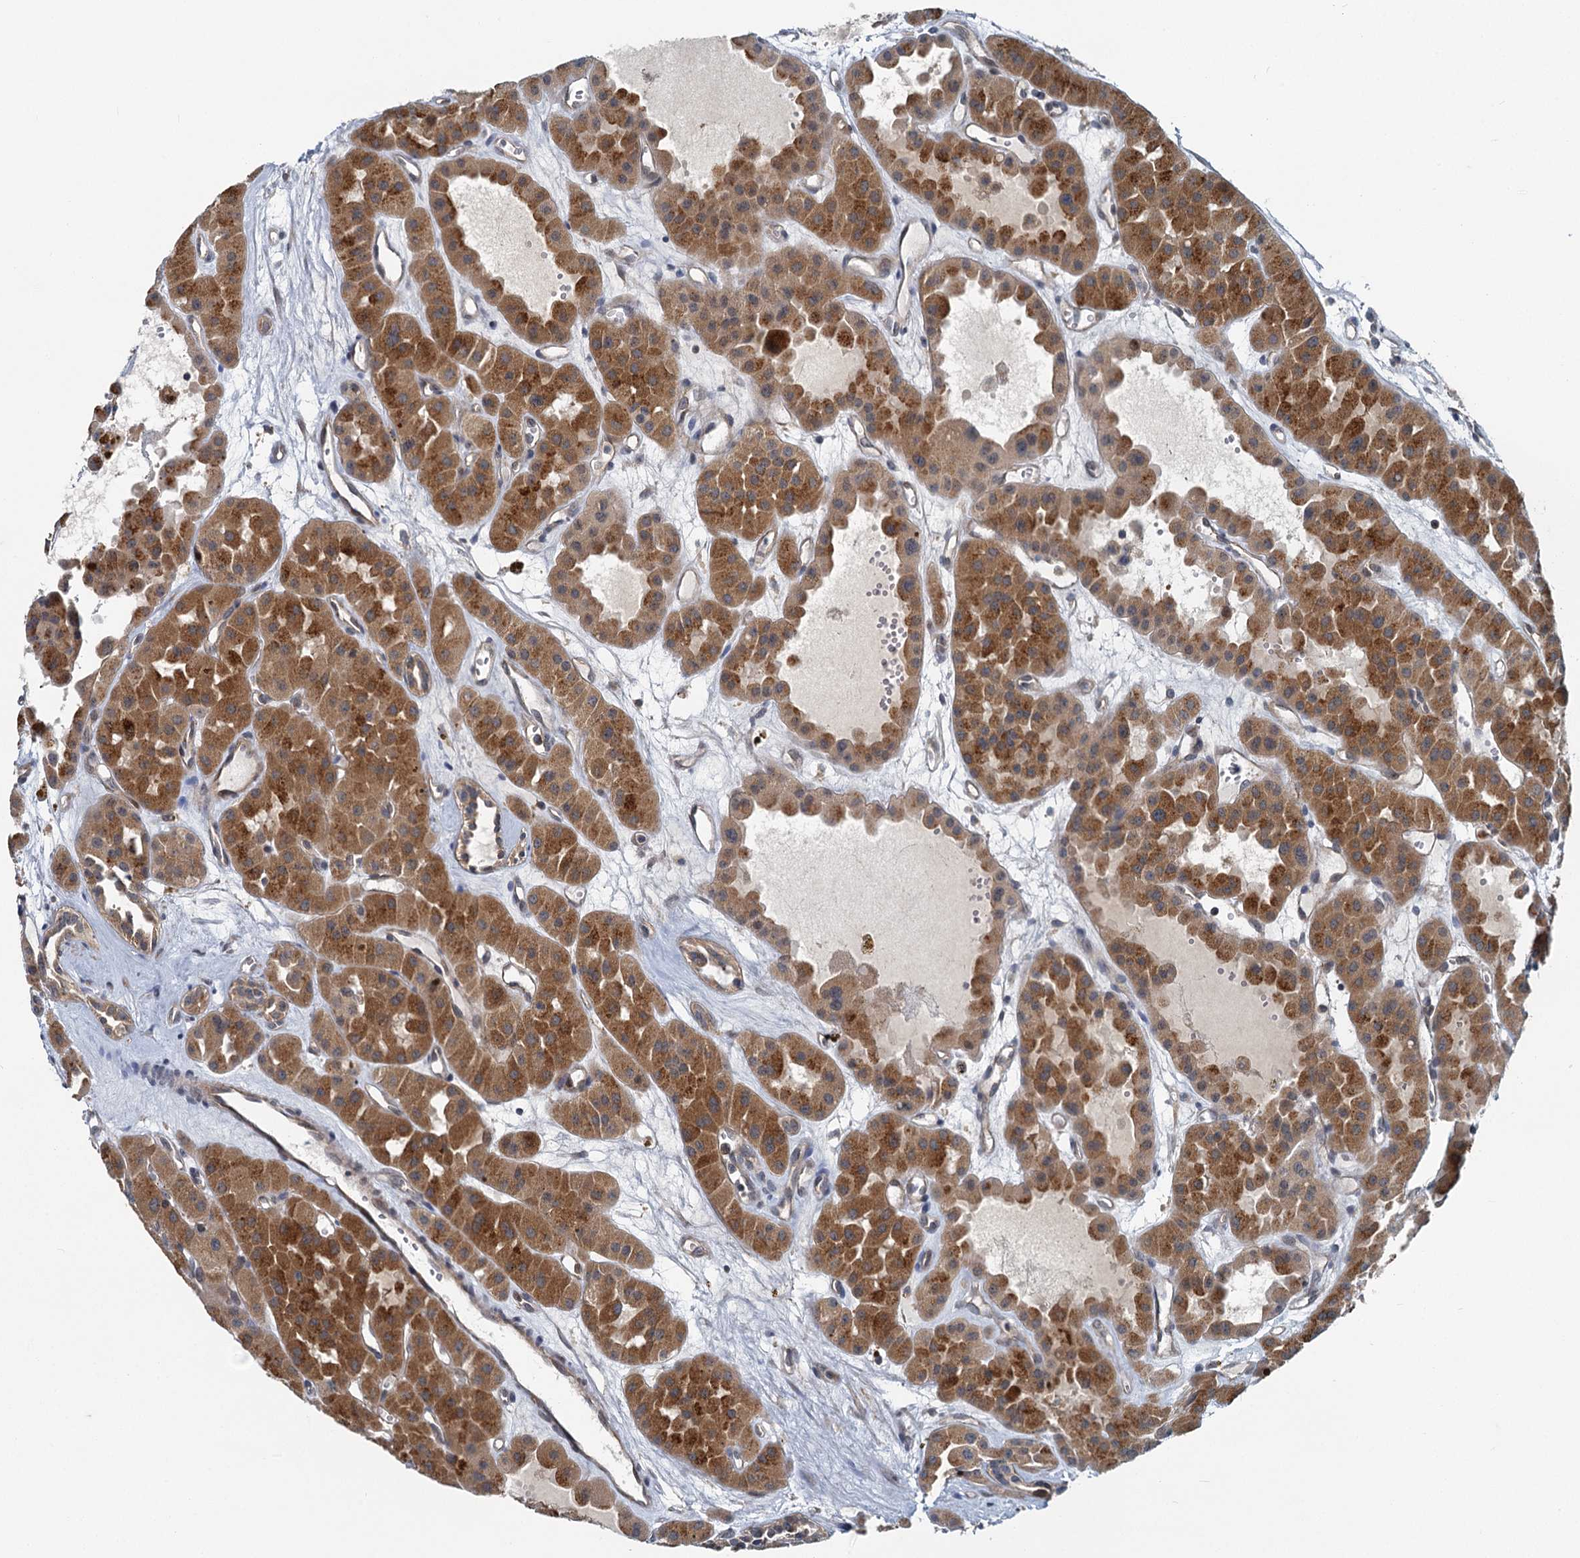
{"staining": {"intensity": "strong", "quantity": ">75%", "location": "cytoplasmic/membranous"}, "tissue": "renal cancer", "cell_type": "Tumor cells", "image_type": "cancer", "snomed": [{"axis": "morphology", "description": "Carcinoma, NOS"}, {"axis": "topography", "description": "Kidney"}], "caption": "Renal carcinoma stained with a brown dye displays strong cytoplasmic/membranous positive staining in about >75% of tumor cells.", "gene": "ADCY2", "patient": {"sex": "female", "age": 75}}